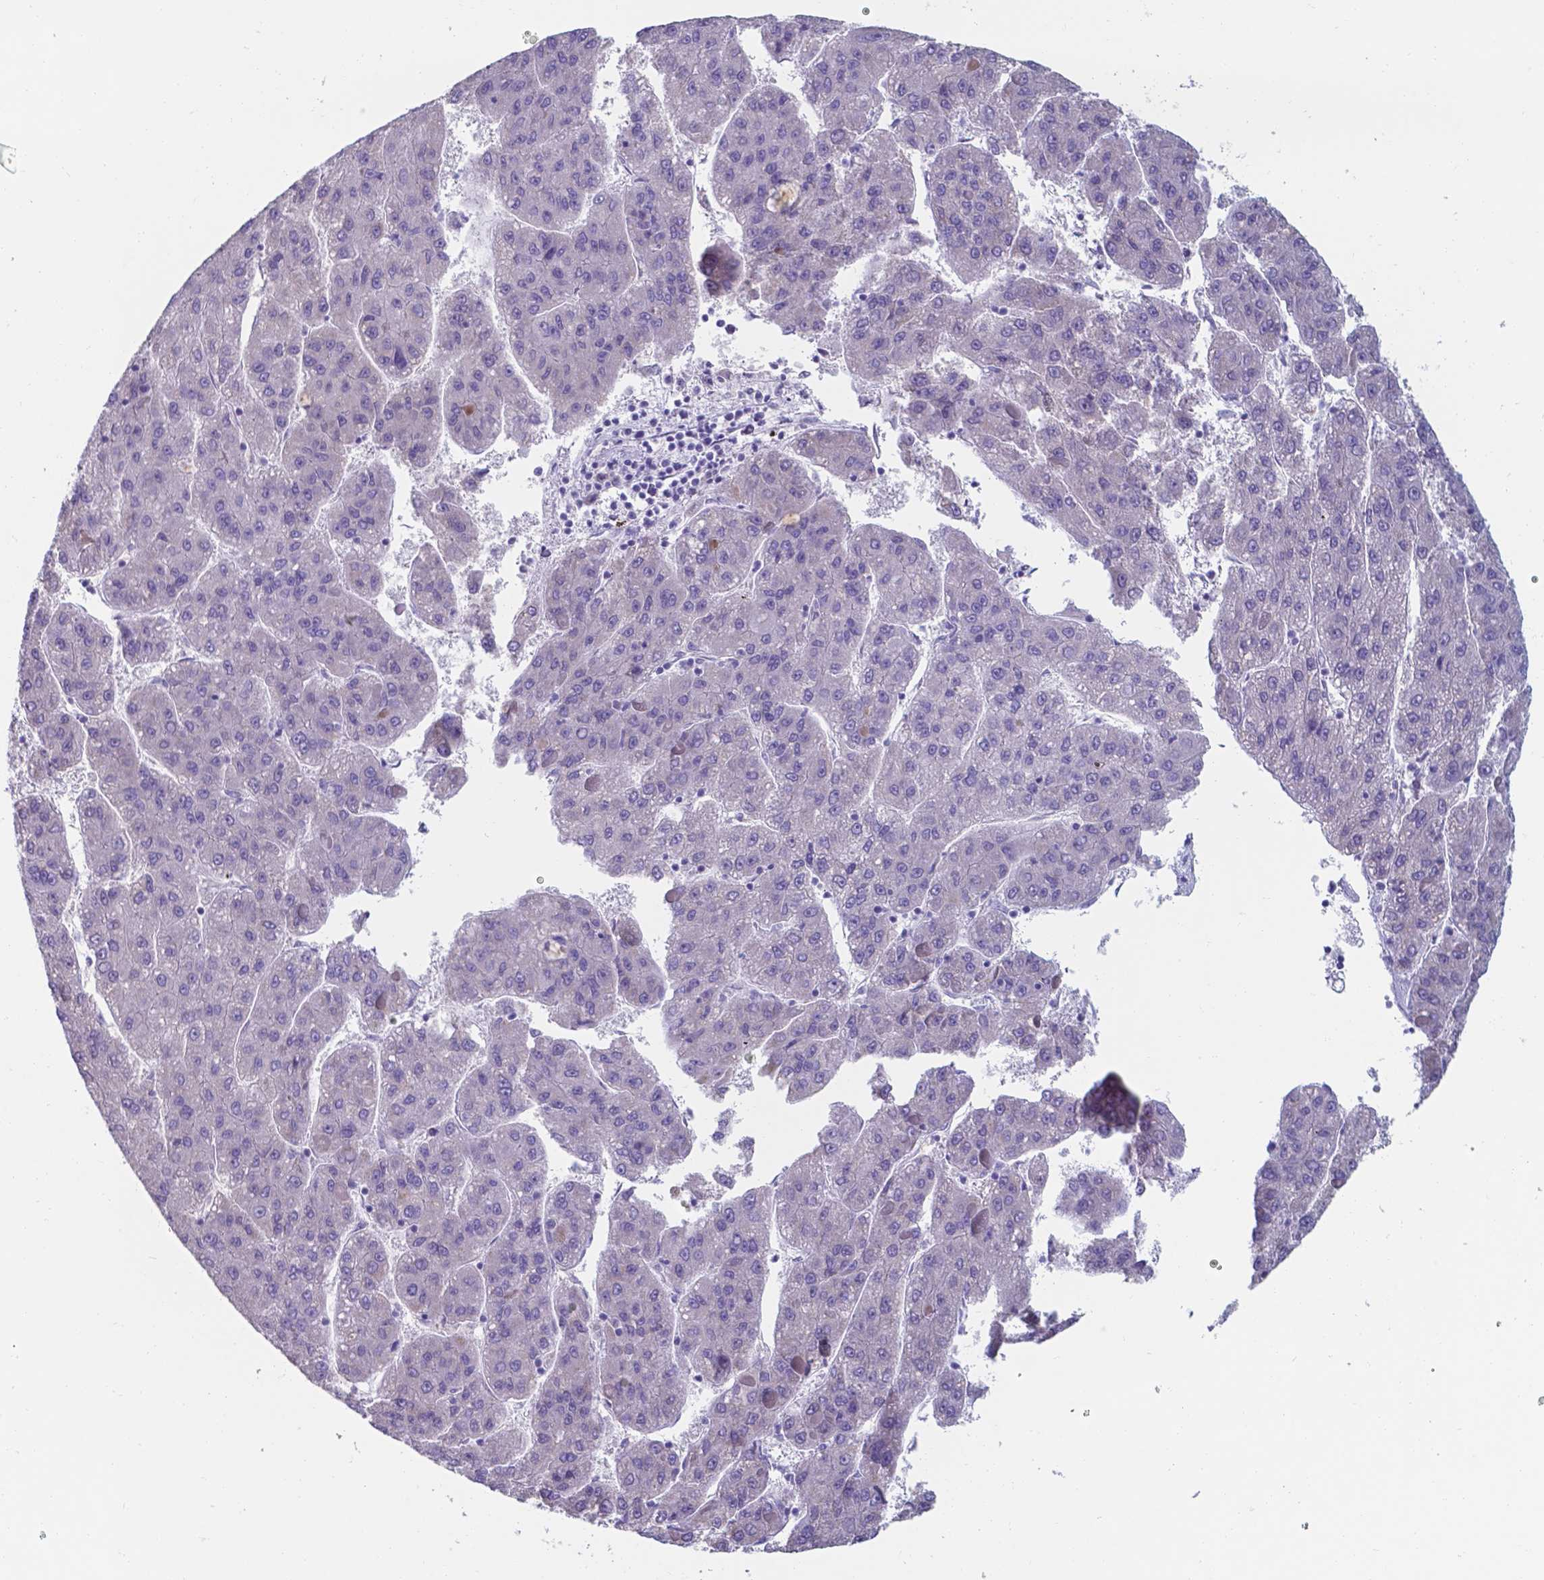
{"staining": {"intensity": "negative", "quantity": "none", "location": "none"}, "tissue": "liver cancer", "cell_type": "Tumor cells", "image_type": "cancer", "snomed": [{"axis": "morphology", "description": "Carcinoma, Hepatocellular, NOS"}, {"axis": "topography", "description": "Liver"}], "caption": "Tumor cells show no significant positivity in hepatocellular carcinoma (liver).", "gene": "UBE2J1", "patient": {"sex": "female", "age": 82}}